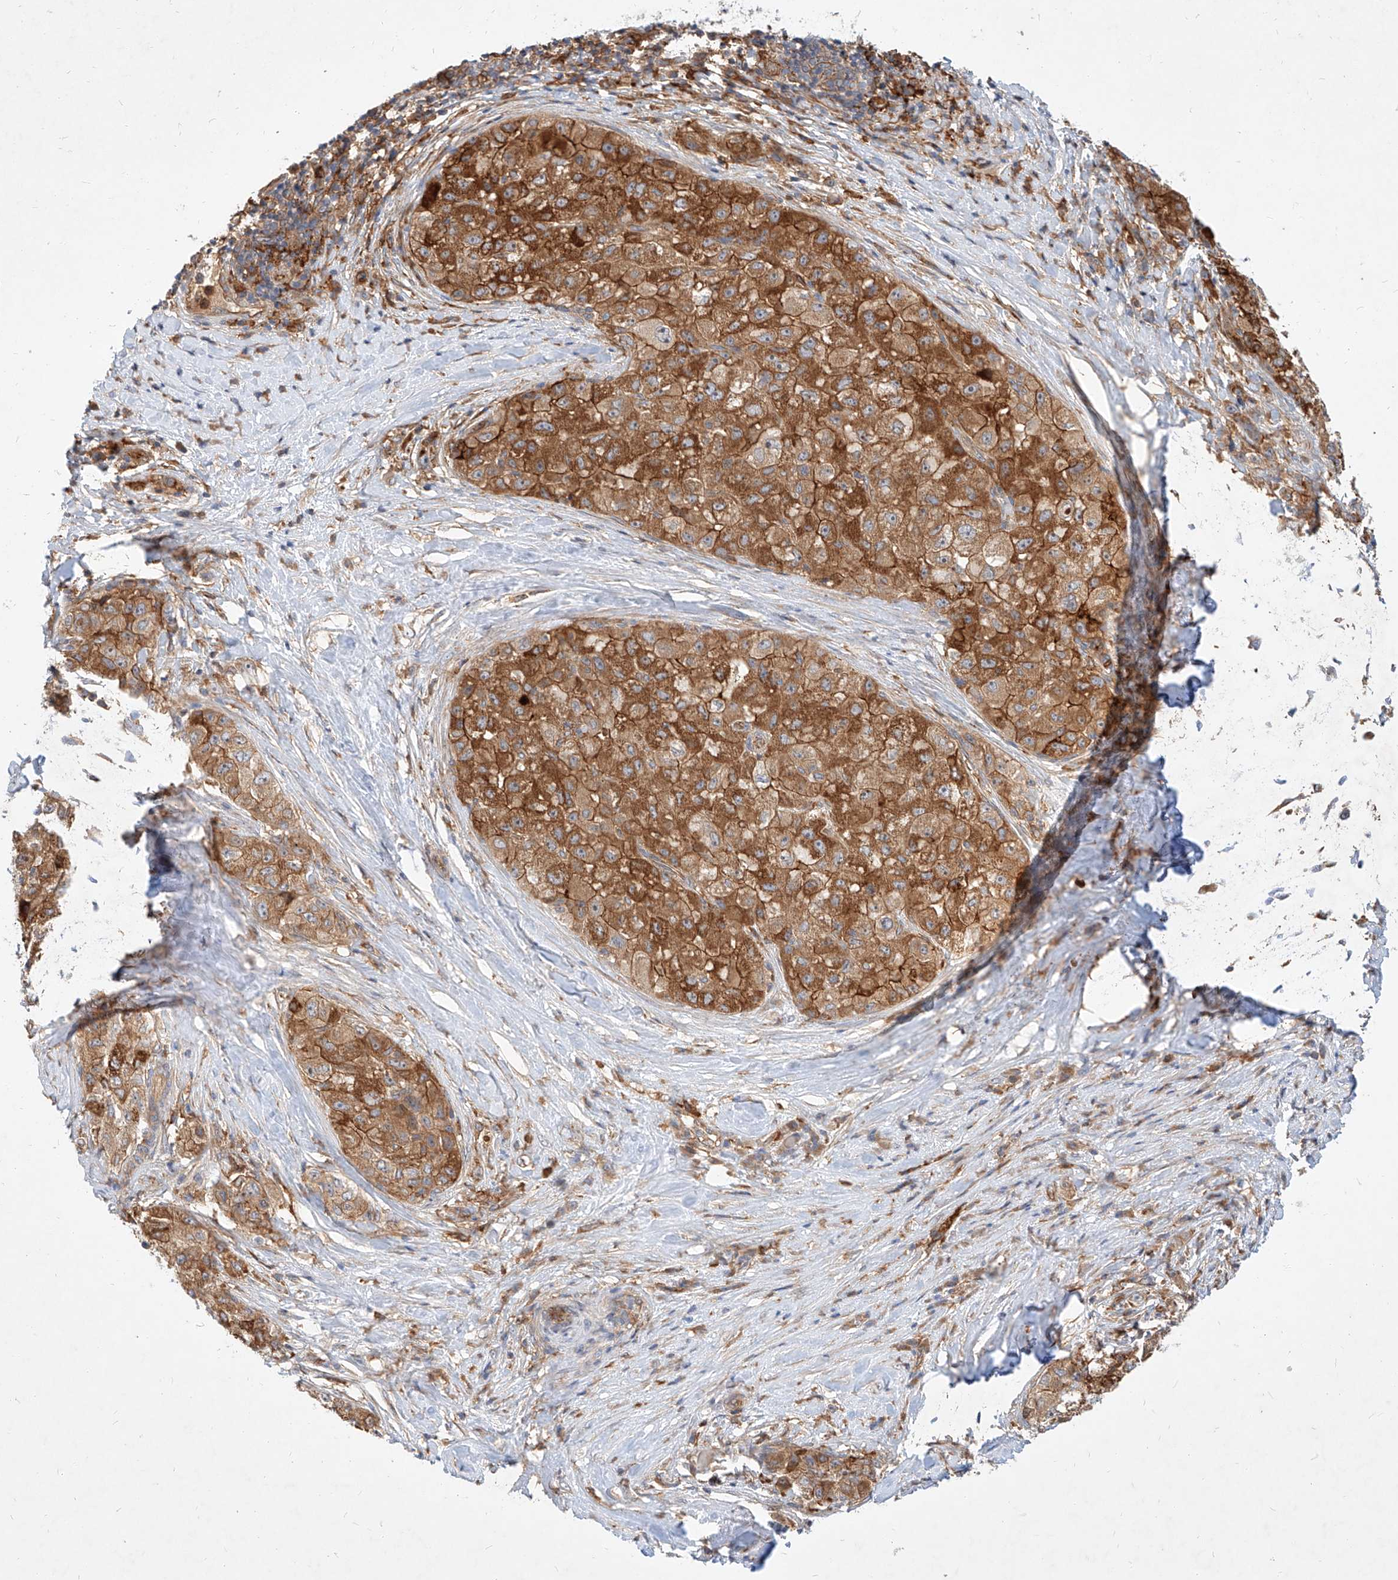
{"staining": {"intensity": "strong", "quantity": ">75%", "location": "cytoplasmic/membranous"}, "tissue": "liver cancer", "cell_type": "Tumor cells", "image_type": "cancer", "snomed": [{"axis": "morphology", "description": "Carcinoma, Hepatocellular, NOS"}, {"axis": "topography", "description": "Liver"}], "caption": "Approximately >75% of tumor cells in hepatocellular carcinoma (liver) reveal strong cytoplasmic/membranous protein expression as visualized by brown immunohistochemical staining.", "gene": "NFAM1", "patient": {"sex": "male", "age": 80}}